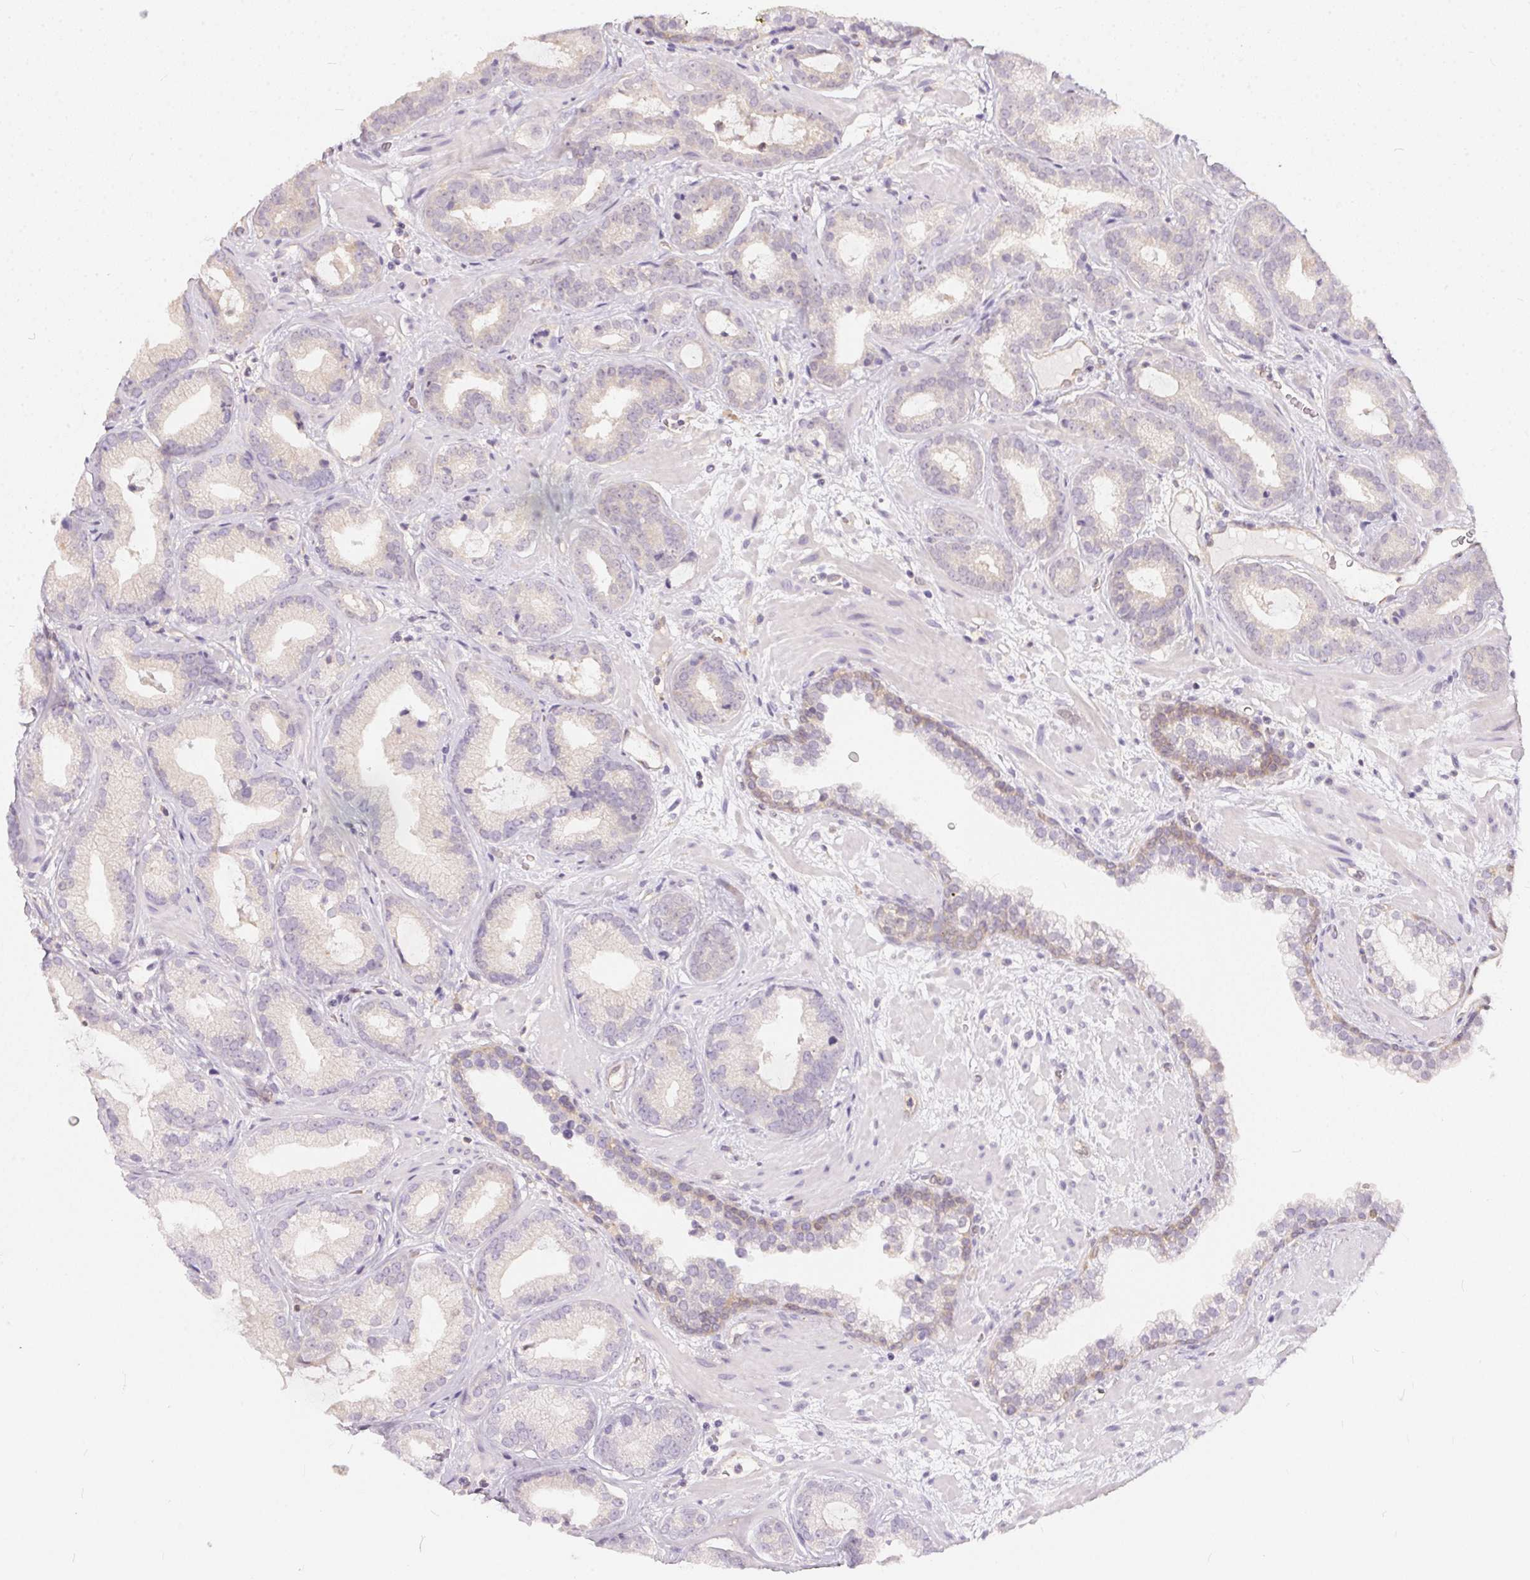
{"staining": {"intensity": "negative", "quantity": "none", "location": "none"}, "tissue": "prostate cancer", "cell_type": "Tumor cells", "image_type": "cancer", "snomed": [{"axis": "morphology", "description": "Adenocarcinoma, Low grade"}, {"axis": "topography", "description": "Prostate"}], "caption": "Immunohistochemical staining of low-grade adenocarcinoma (prostate) displays no significant positivity in tumor cells.", "gene": "BLMH", "patient": {"sex": "male", "age": 62}}